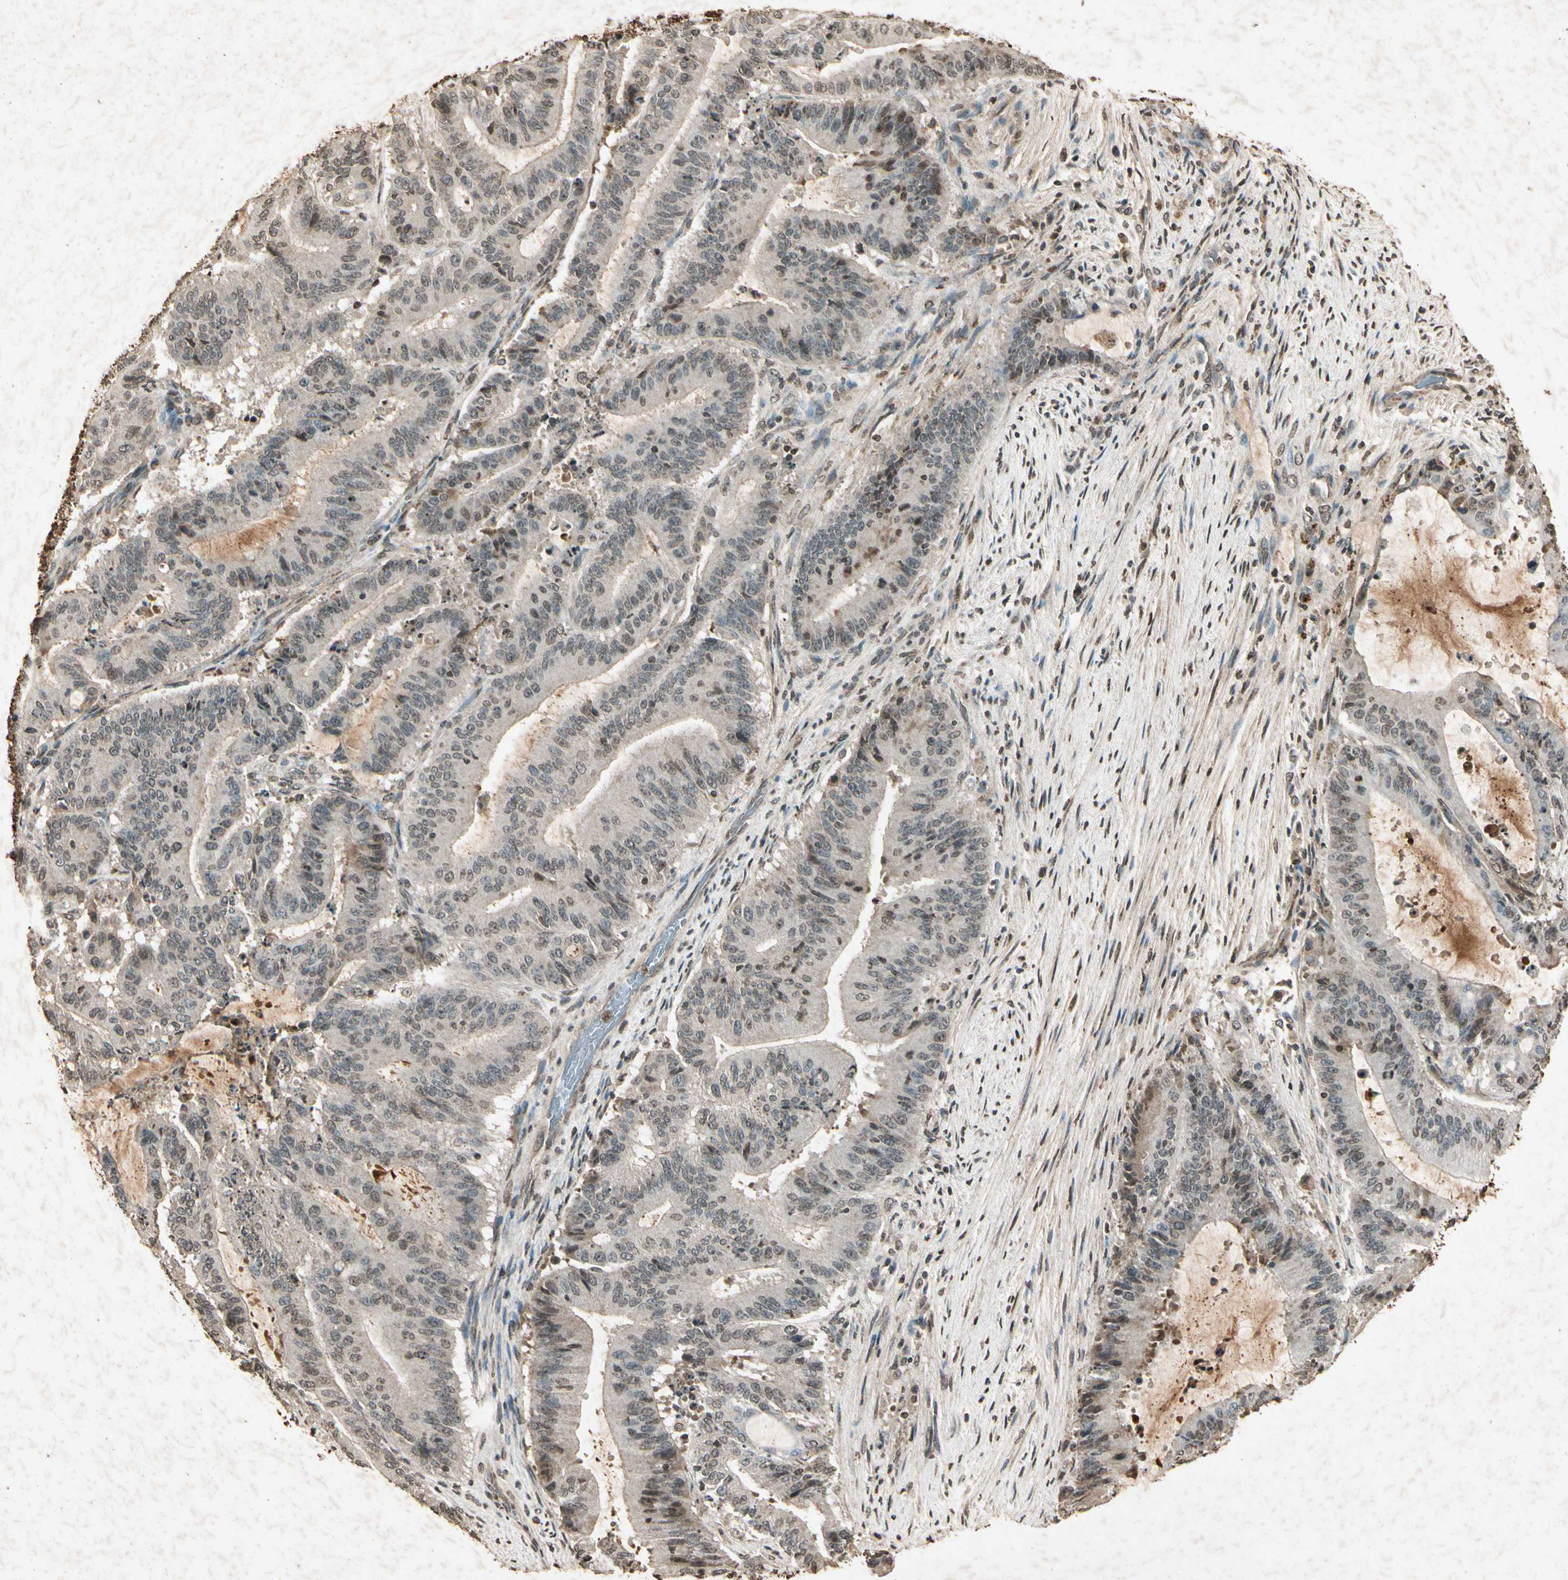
{"staining": {"intensity": "weak", "quantity": "25%-75%", "location": "cytoplasmic/membranous,nuclear"}, "tissue": "liver cancer", "cell_type": "Tumor cells", "image_type": "cancer", "snomed": [{"axis": "morphology", "description": "Cholangiocarcinoma"}, {"axis": "topography", "description": "Liver"}], "caption": "IHC image of neoplastic tissue: cholangiocarcinoma (liver) stained using IHC reveals low levels of weak protein expression localized specifically in the cytoplasmic/membranous and nuclear of tumor cells, appearing as a cytoplasmic/membranous and nuclear brown color.", "gene": "GC", "patient": {"sex": "female", "age": 73}}